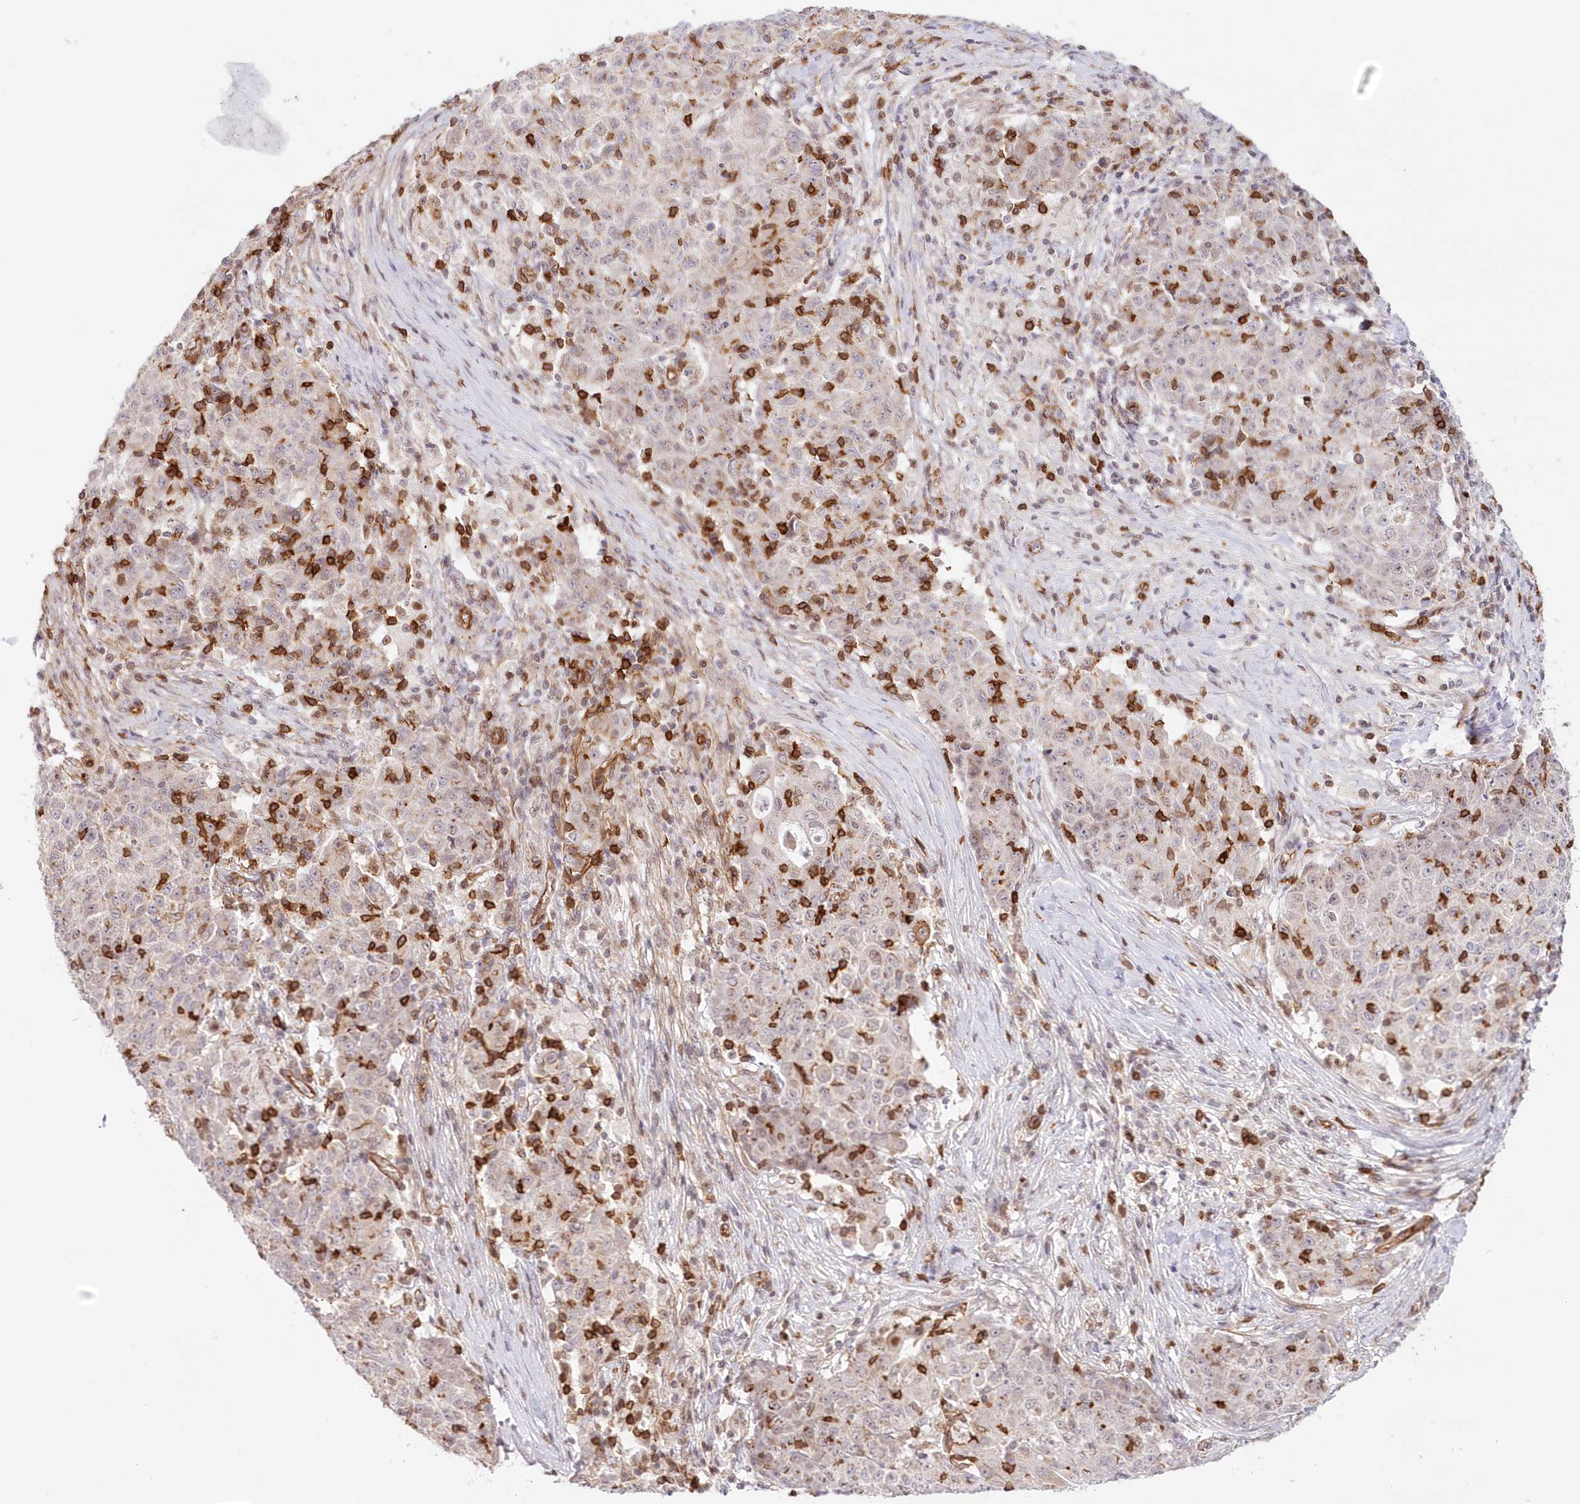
{"staining": {"intensity": "negative", "quantity": "none", "location": "none"}, "tissue": "ovarian cancer", "cell_type": "Tumor cells", "image_type": "cancer", "snomed": [{"axis": "morphology", "description": "Carcinoma, endometroid"}, {"axis": "topography", "description": "Ovary"}], "caption": "Immunohistochemical staining of human ovarian cancer shows no significant staining in tumor cells.", "gene": "AFAP1L2", "patient": {"sex": "female", "age": 42}}